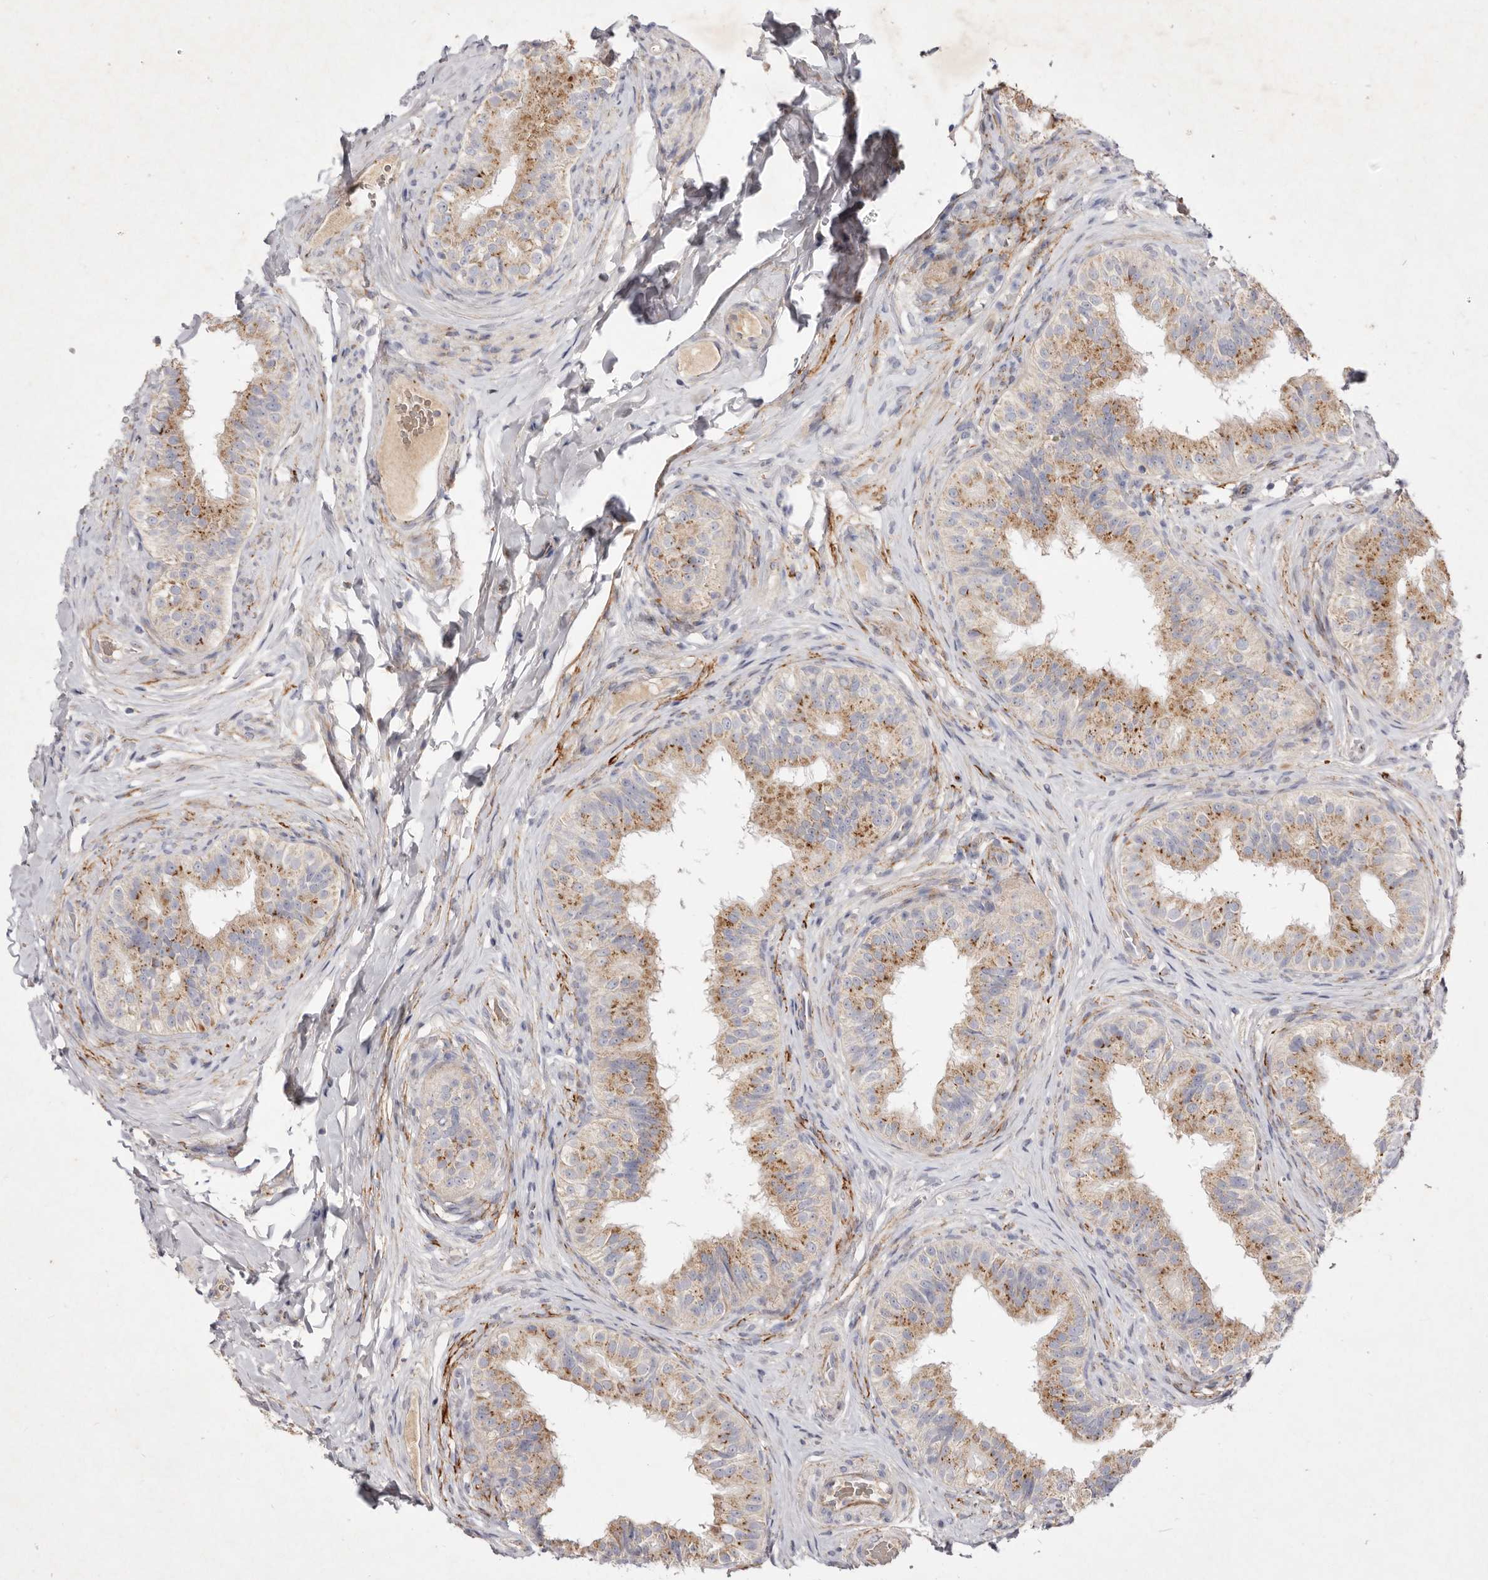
{"staining": {"intensity": "moderate", "quantity": ">75%", "location": "cytoplasmic/membranous"}, "tissue": "epididymis", "cell_type": "Glandular cells", "image_type": "normal", "snomed": [{"axis": "morphology", "description": "Normal tissue, NOS"}, {"axis": "topography", "description": "Epididymis"}], "caption": "Brown immunohistochemical staining in normal epididymis shows moderate cytoplasmic/membranous staining in approximately >75% of glandular cells.", "gene": "USP24", "patient": {"sex": "male", "age": 49}}